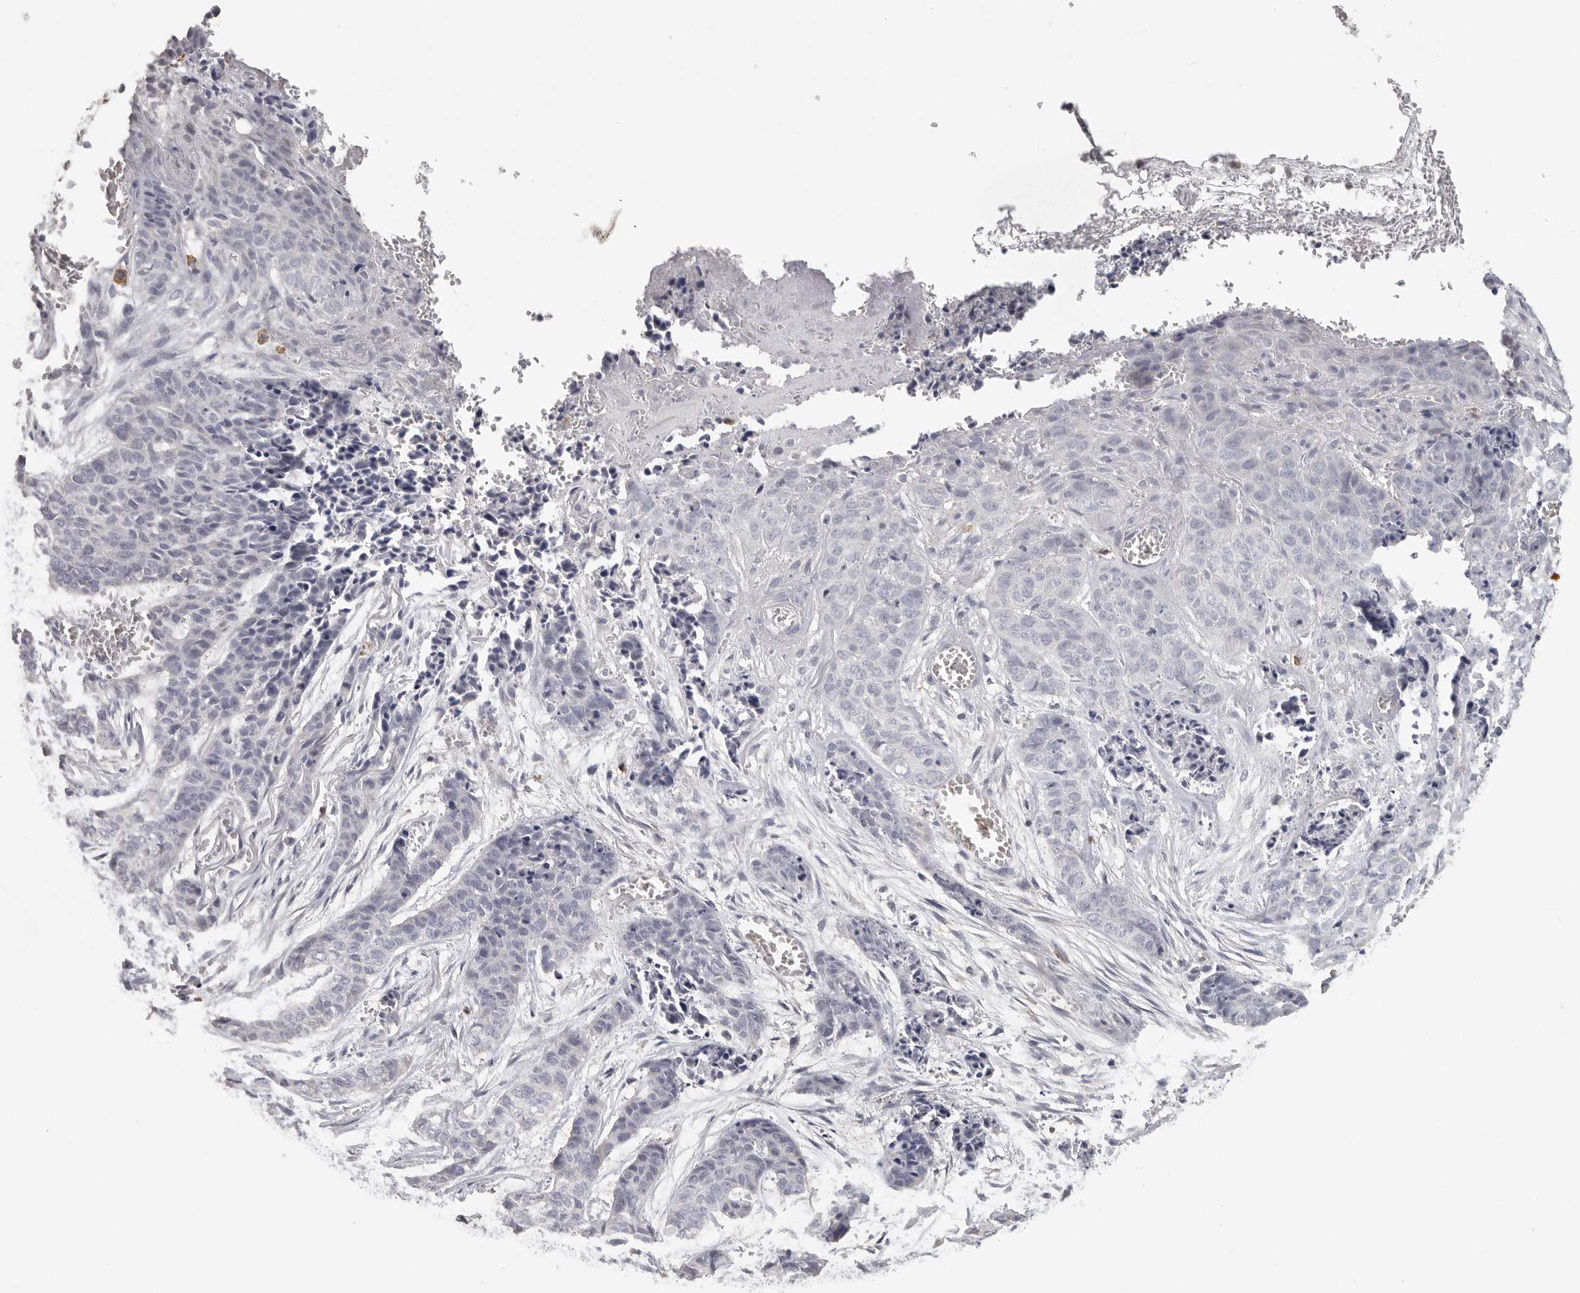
{"staining": {"intensity": "negative", "quantity": "none", "location": "none"}, "tissue": "skin cancer", "cell_type": "Tumor cells", "image_type": "cancer", "snomed": [{"axis": "morphology", "description": "Basal cell carcinoma"}, {"axis": "topography", "description": "Skin"}], "caption": "An immunohistochemistry (IHC) histopathology image of skin cancer is shown. There is no staining in tumor cells of skin cancer. The staining was performed using DAB (3,3'-diaminobenzidine) to visualize the protein expression in brown, while the nuclei were stained in blue with hematoxylin (Magnification: 20x).", "gene": "DNAJC11", "patient": {"sex": "female", "age": 64}}